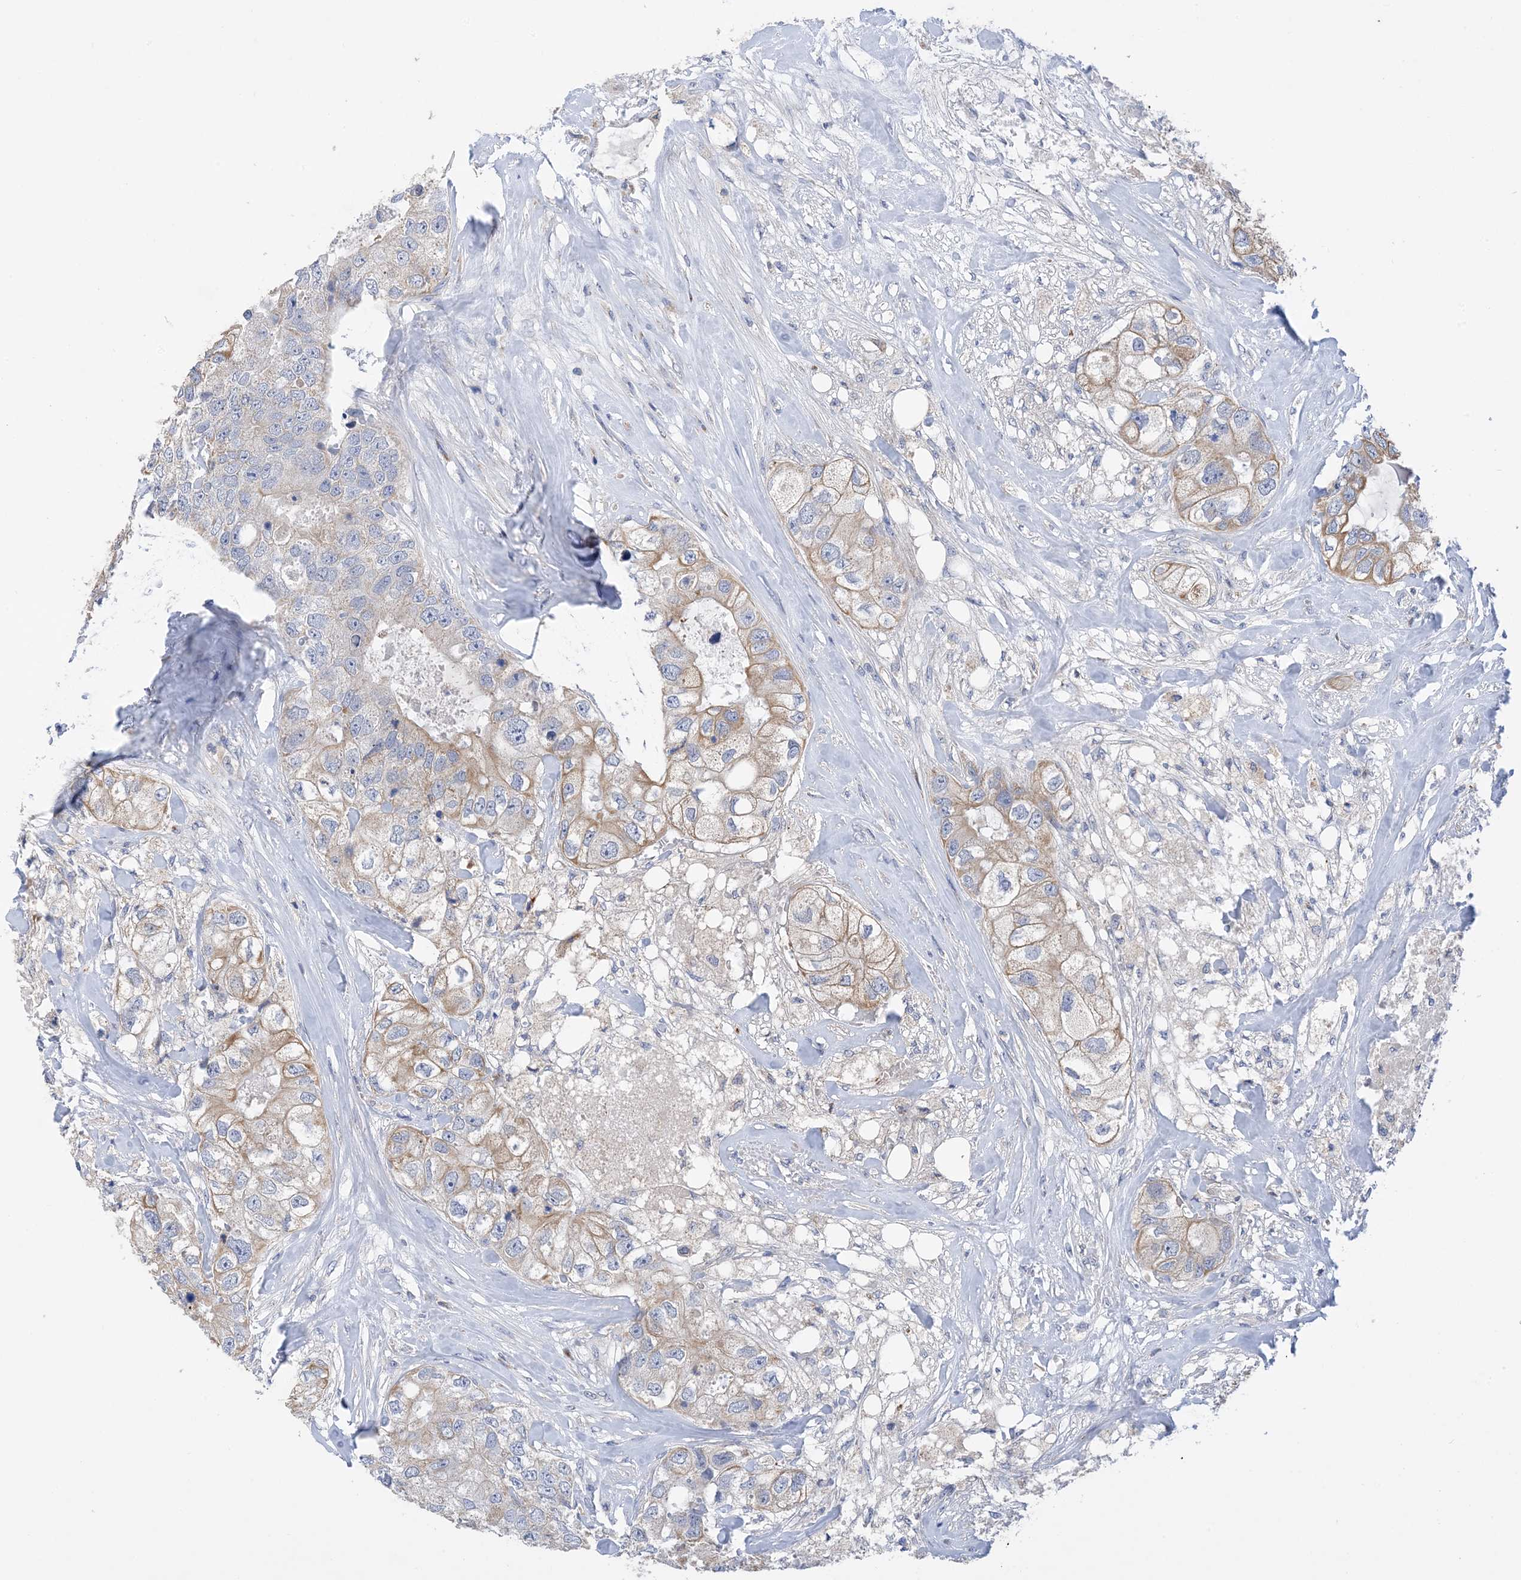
{"staining": {"intensity": "weak", "quantity": "25%-75%", "location": "cytoplasmic/membranous"}, "tissue": "breast cancer", "cell_type": "Tumor cells", "image_type": "cancer", "snomed": [{"axis": "morphology", "description": "Duct carcinoma"}, {"axis": "topography", "description": "Breast"}], "caption": "Protein expression analysis of human breast cancer (intraductal carcinoma) reveals weak cytoplasmic/membranous staining in about 25%-75% of tumor cells.", "gene": "PLK4", "patient": {"sex": "female", "age": 62}}